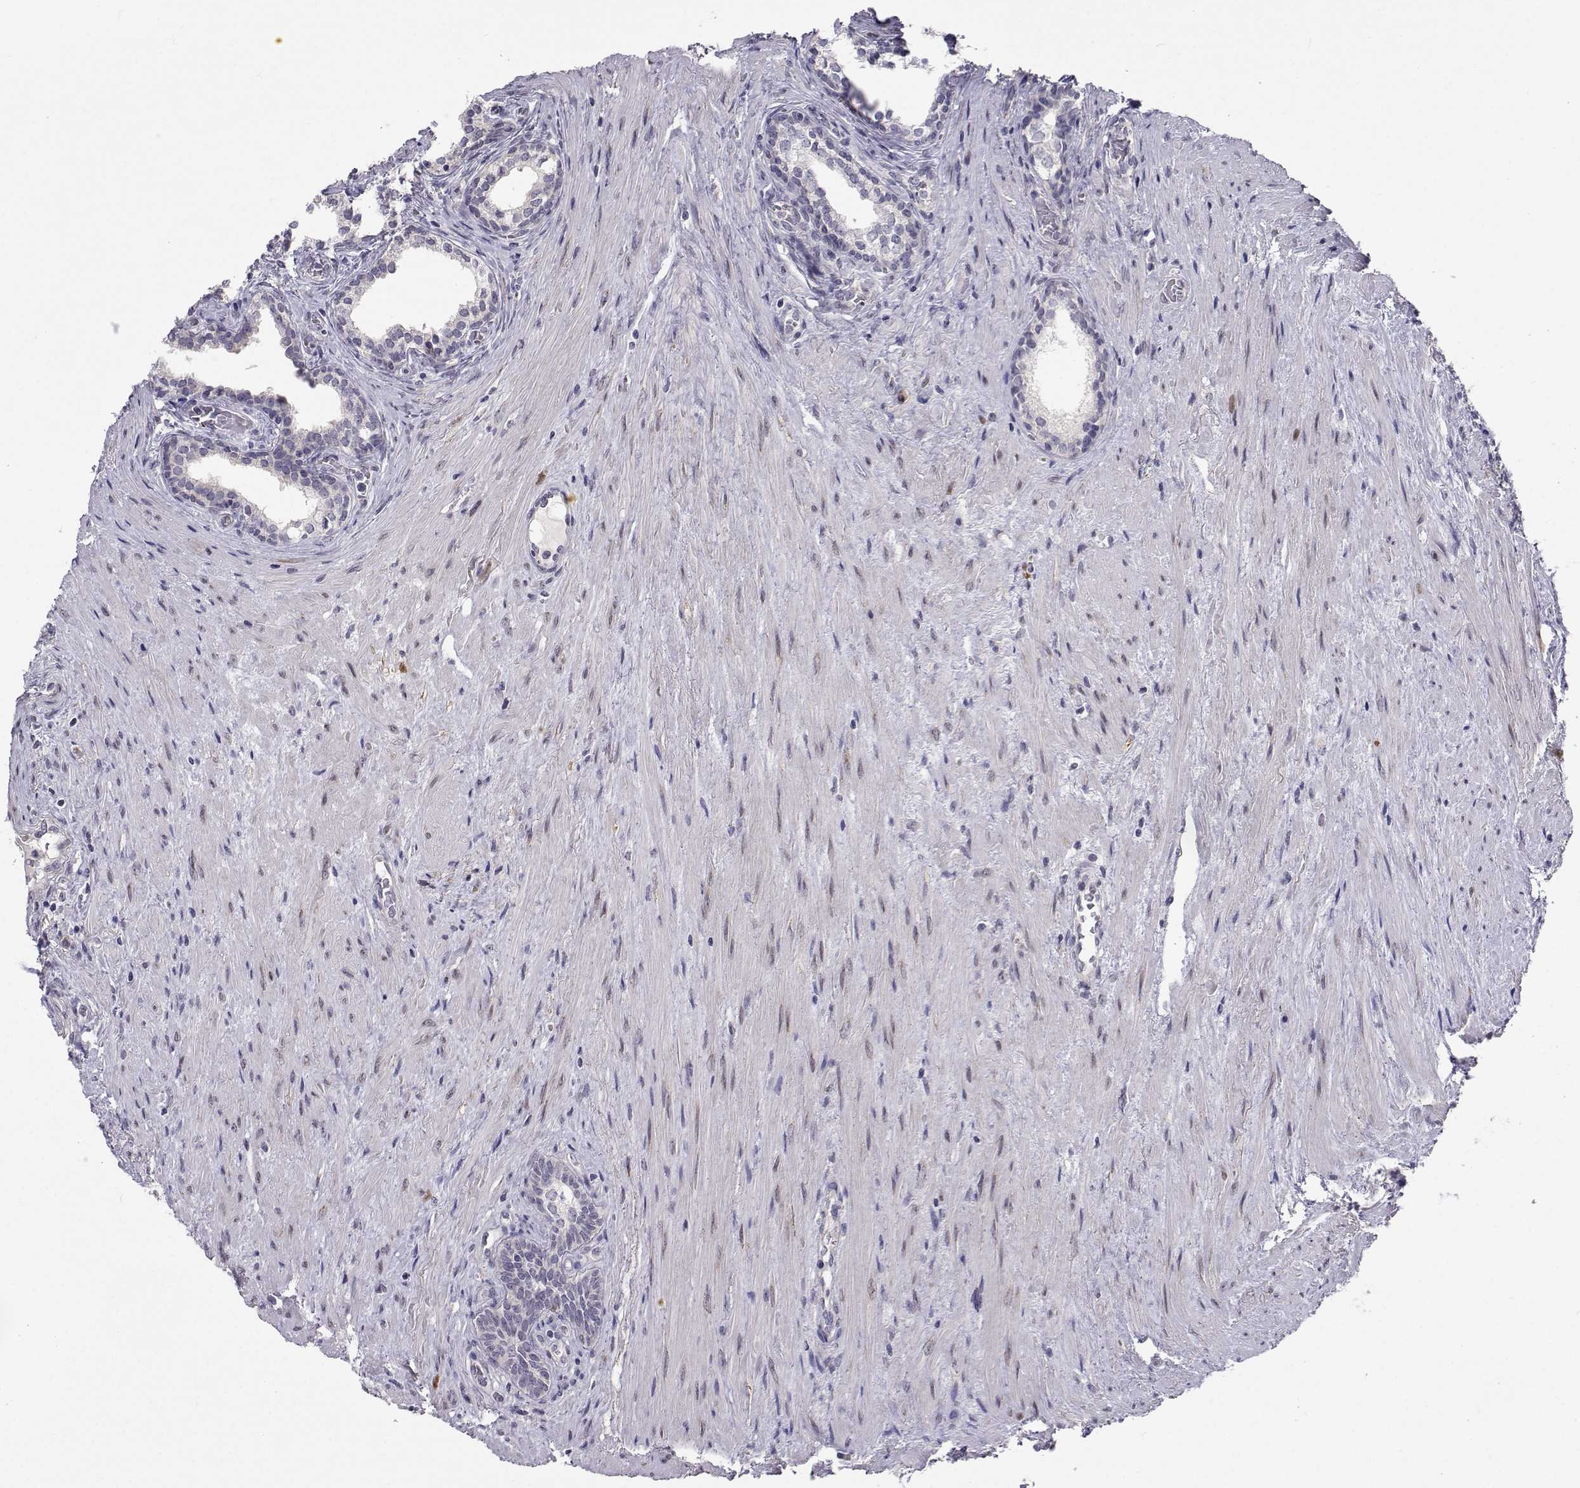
{"staining": {"intensity": "negative", "quantity": "none", "location": "none"}, "tissue": "prostate cancer", "cell_type": "Tumor cells", "image_type": "cancer", "snomed": [{"axis": "morphology", "description": "Adenocarcinoma, NOS"}, {"axis": "morphology", "description": "Adenocarcinoma, High grade"}, {"axis": "topography", "description": "Prostate"}], "caption": "Immunohistochemistry (IHC) histopathology image of human prostate cancer stained for a protein (brown), which exhibits no expression in tumor cells.", "gene": "SLC6A3", "patient": {"sex": "male", "age": 61}}